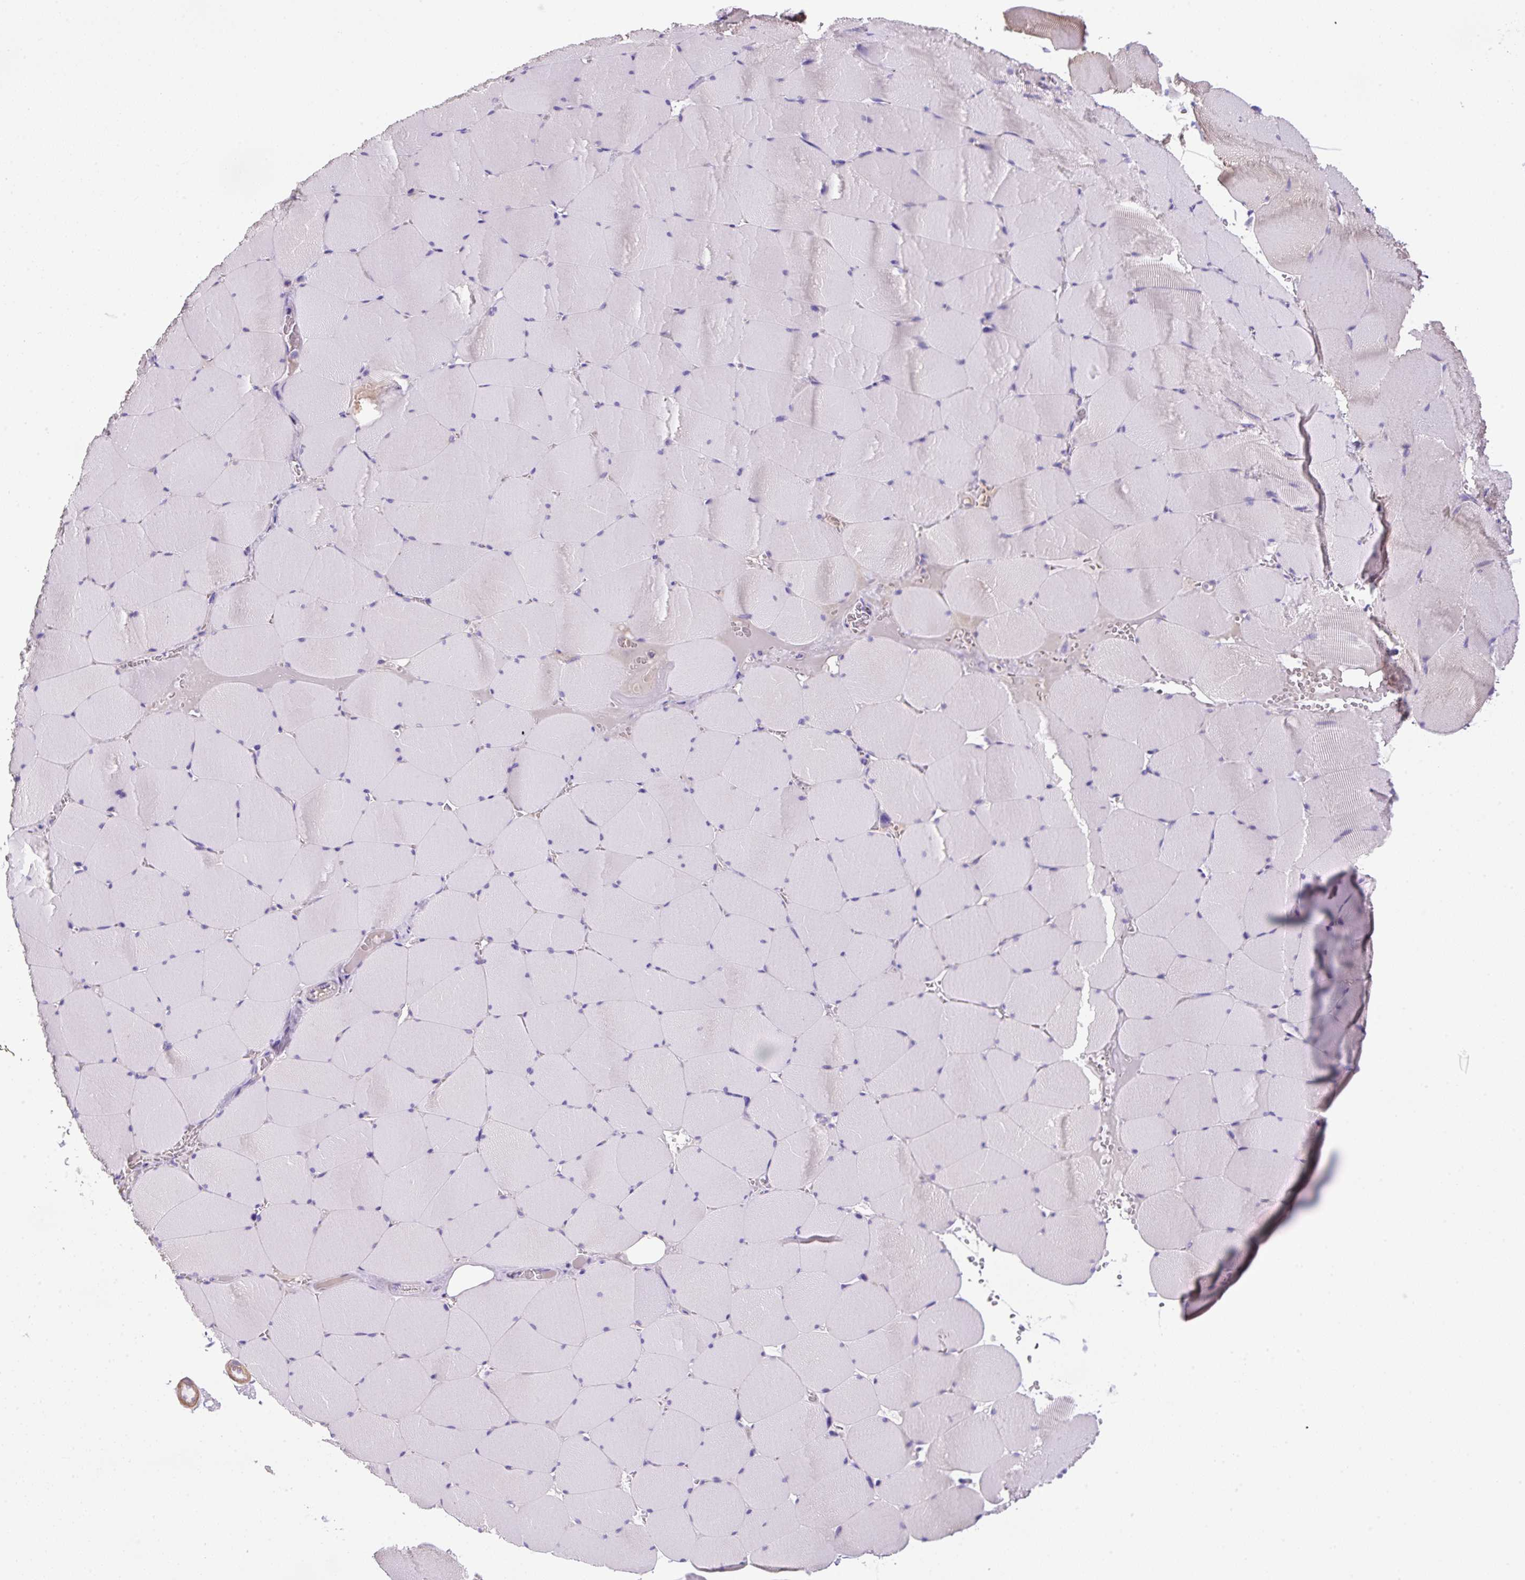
{"staining": {"intensity": "negative", "quantity": "none", "location": "none"}, "tissue": "skeletal muscle", "cell_type": "Myocytes", "image_type": "normal", "snomed": [{"axis": "morphology", "description": "Normal tissue, NOS"}, {"axis": "topography", "description": "Skeletal muscle"}, {"axis": "topography", "description": "Head-Neck"}], "caption": "This is an IHC histopathology image of benign human skeletal muscle. There is no expression in myocytes.", "gene": "NPTN", "patient": {"sex": "male", "age": 66}}